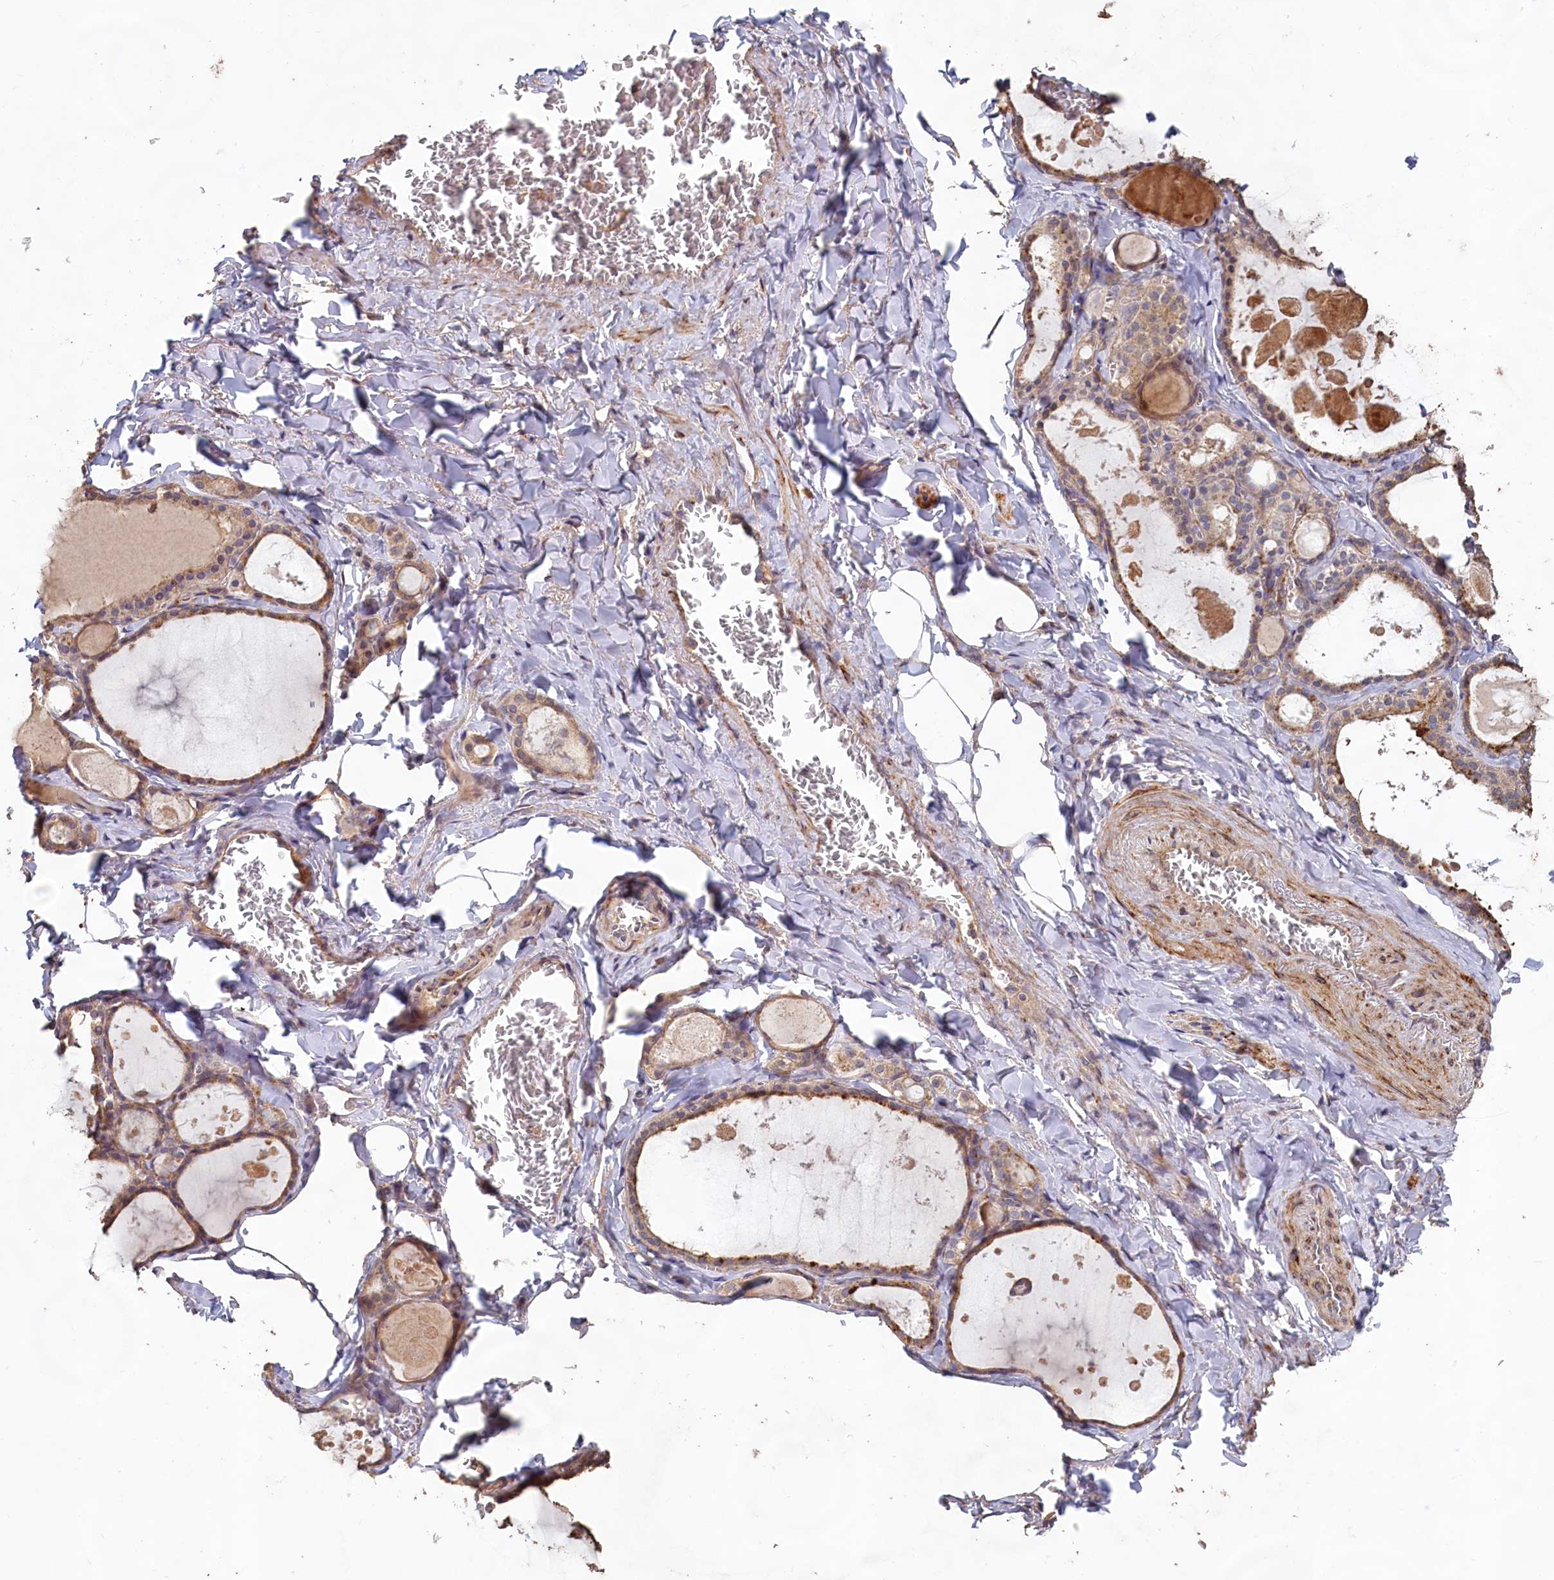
{"staining": {"intensity": "moderate", "quantity": ">75%", "location": "cytoplasmic/membranous"}, "tissue": "thyroid gland", "cell_type": "Glandular cells", "image_type": "normal", "snomed": [{"axis": "morphology", "description": "Normal tissue, NOS"}, {"axis": "topography", "description": "Thyroid gland"}], "caption": "The histopathology image exhibits staining of normal thyroid gland, revealing moderate cytoplasmic/membranous protein staining (brown color) within glandular cells.", "gene": "FUNDC1", "patient": {"sex": "male", "age": 56}}